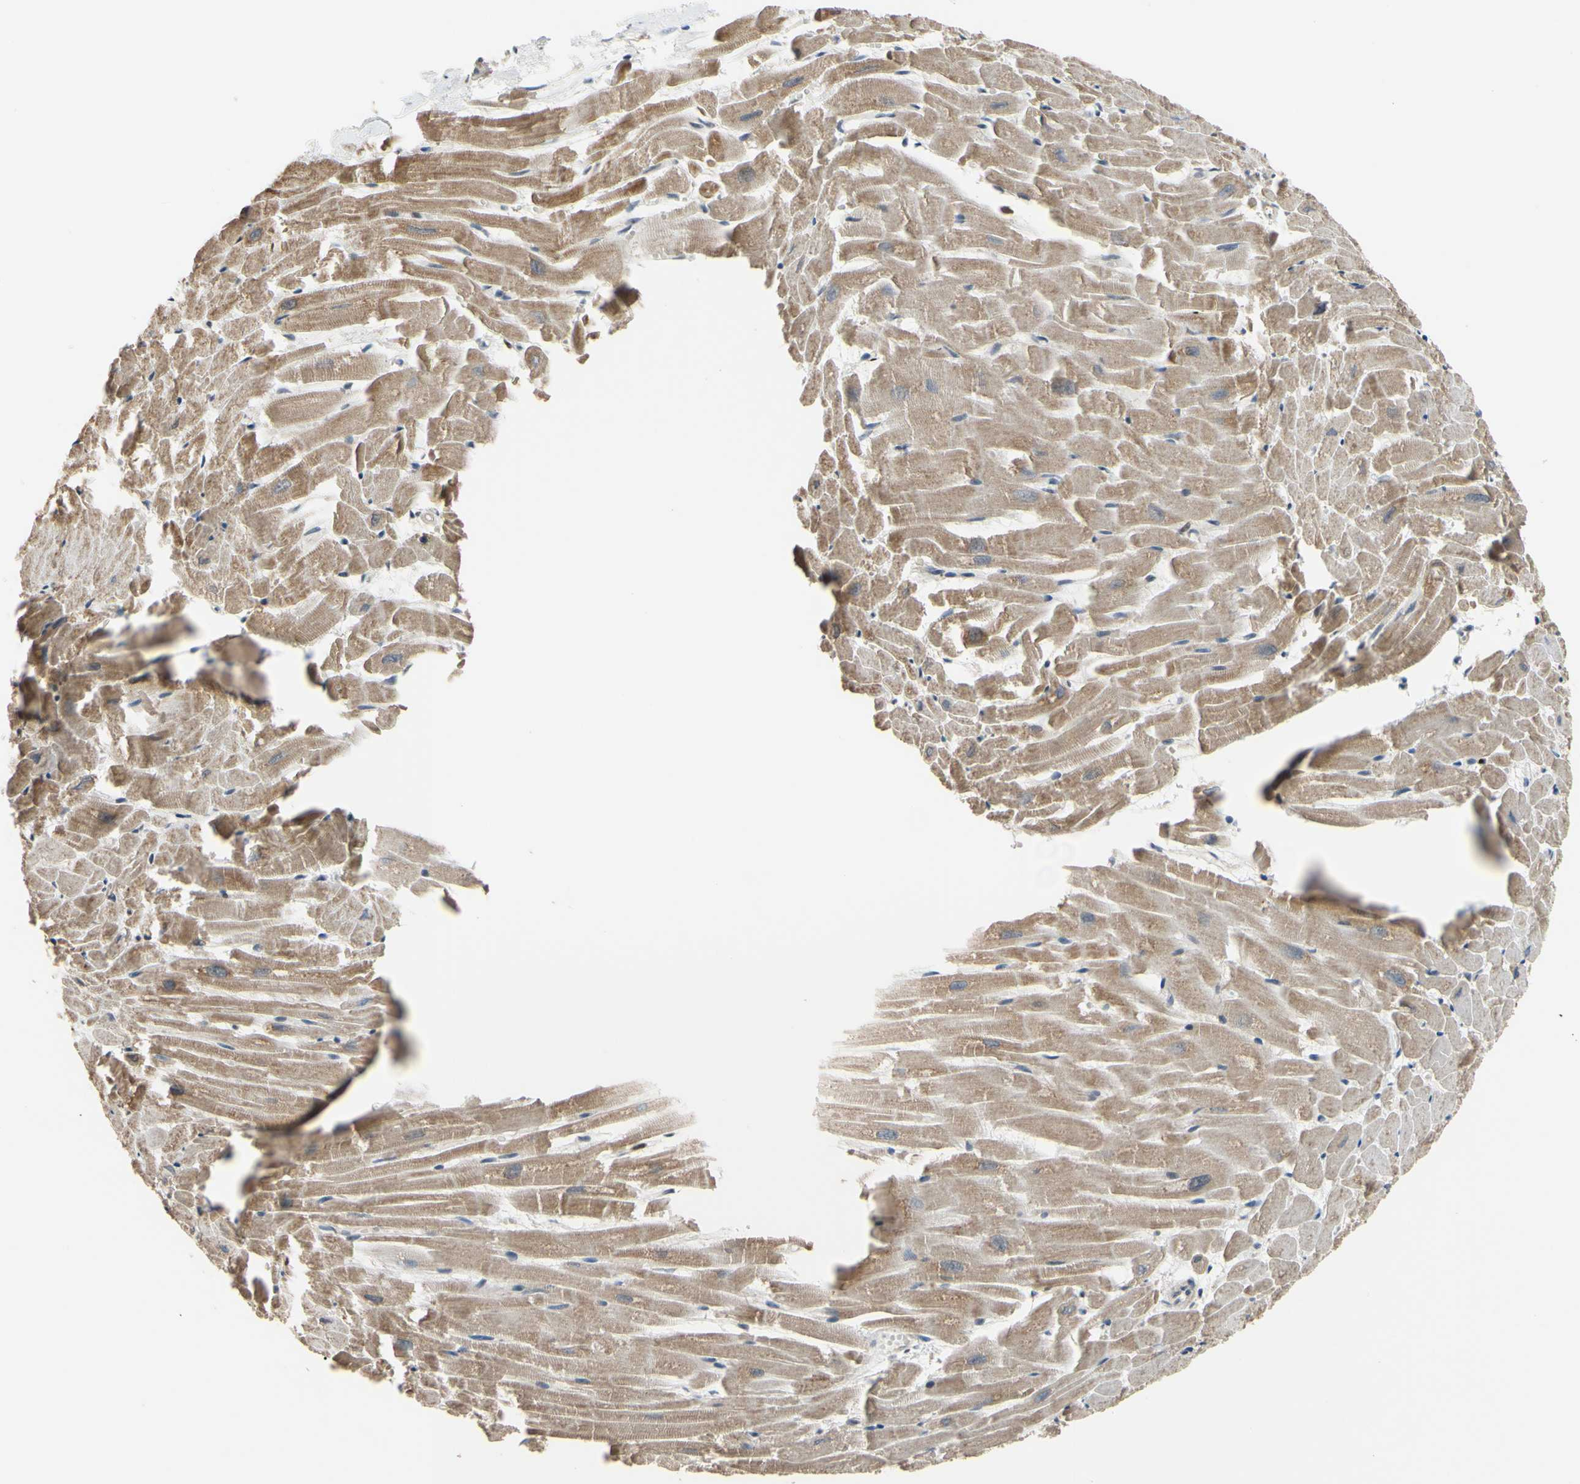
{"staining": {"intensity": "moderate", "quantity": ">75%", "location": "cytoplasmic/membranous"}, "tissue": "heart muscle", "cell_type": "Cardiomyocytes", "image_type": "normal", "snomed": [{"axis": "morphology", "description": "Normal tissue, NOS"}, {"axis": "topography", "description": "Heart"}], "caption": "Protein positivity by IHC exhibits moderate cytoplasmic/membranous expression in about >75% of cardiomyocytes in unremarkable heart muscle. The staining was performed using DAB (3,3'-diaminobenzidine) to visualize the protein expression in brown, while the nuclei were stained in blue with hematoxylin (Magnification: 20x).", "gene": "SP4", "patient": {"sex": "female", "age": 19}}